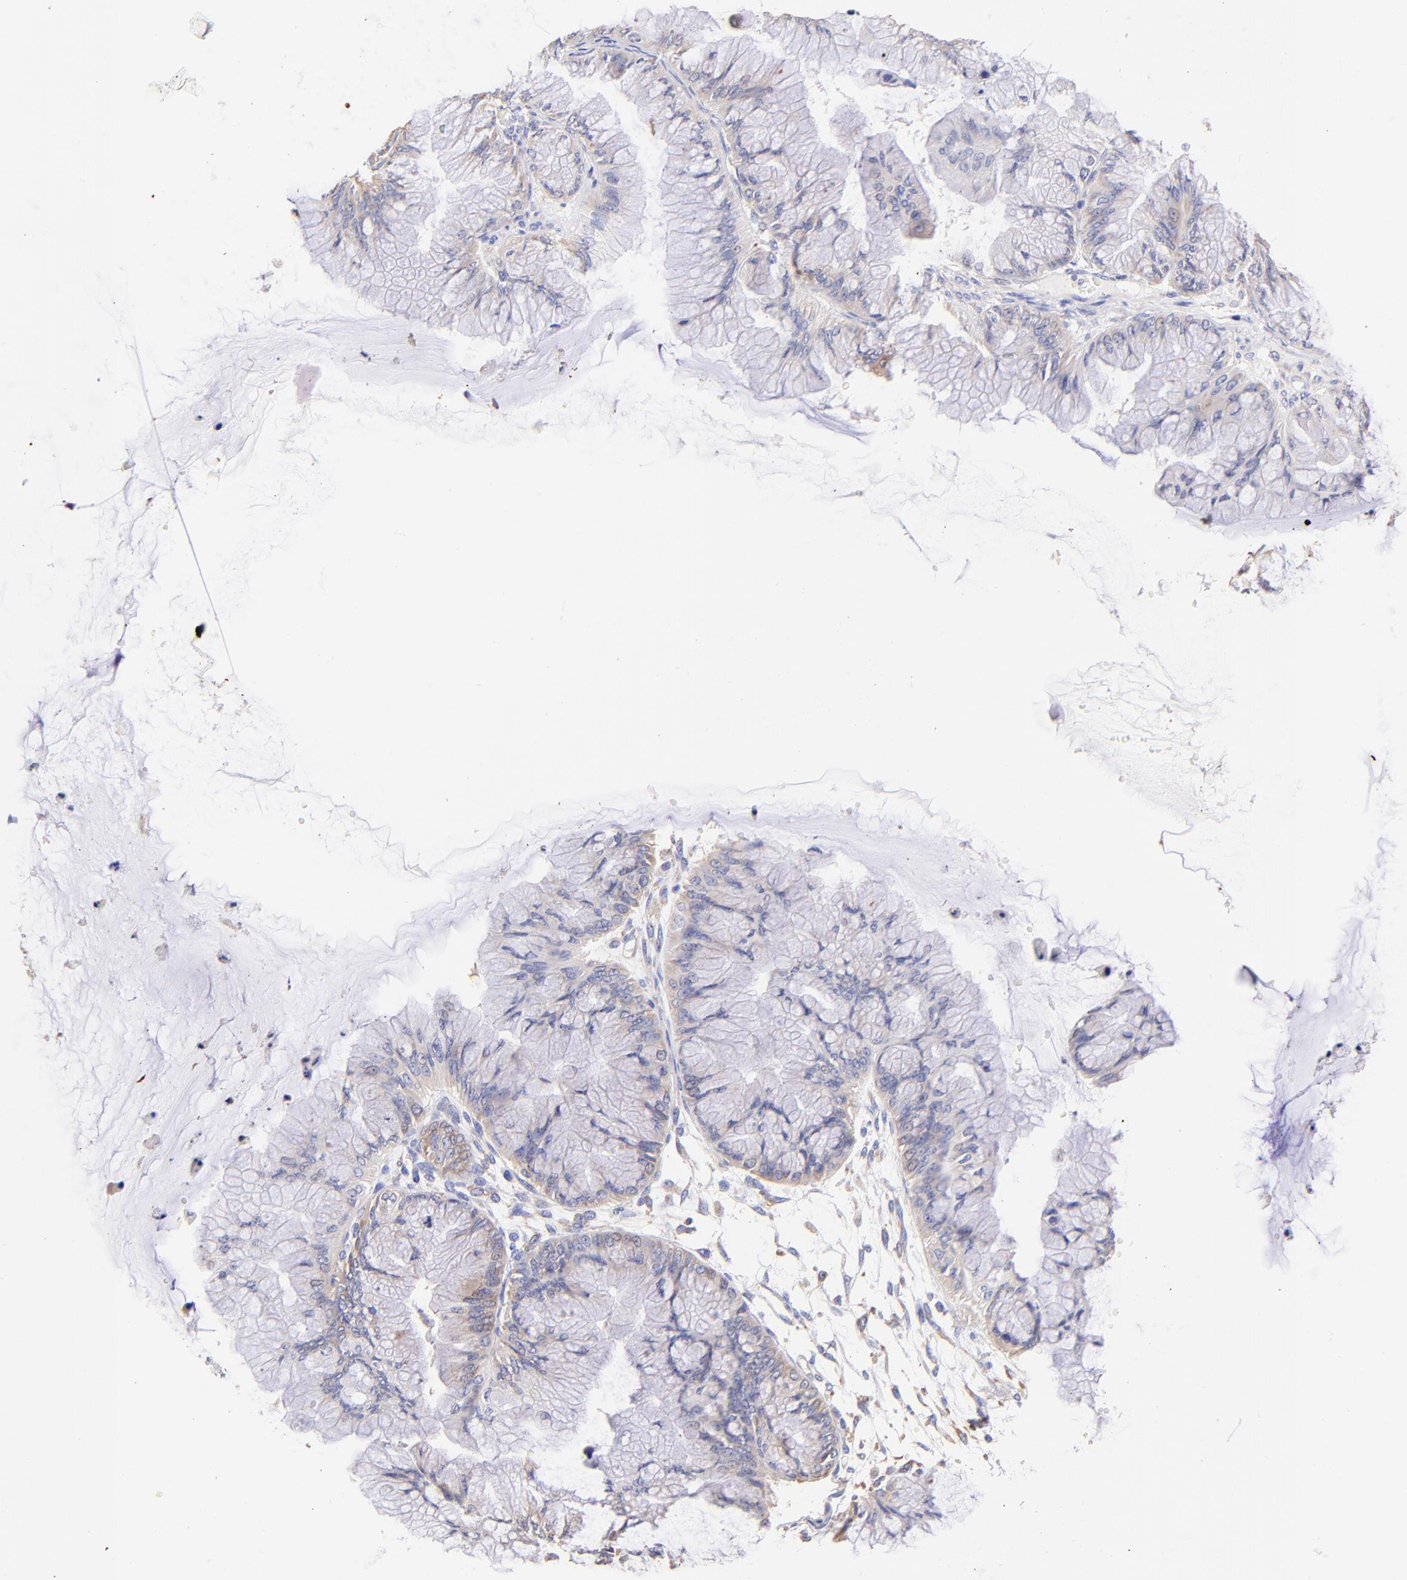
{"staining": {"intensity": "weak", "quantity": "<25%", "location": "cytoplasmic/membranous"}, "tissue": "ovarian cancer", "cell_type": "Tumor cells", "image_type": "cancer", "snomed": [{"axis": "morphology", "description": "Cystadenocarcinoma, mucinous, NOS"}, {"axis": "topography", "description": "Ovary"}], "caption": "Immunohistochemistry histopathology image of neoplastic tissue: human ovarian cancer (mucinous cystadenocarcinoma) stained with DAB displays no significant protein expression in tumor cells.", "gene": "RPL30", "patient": {"sex": "female", "age": 63}}